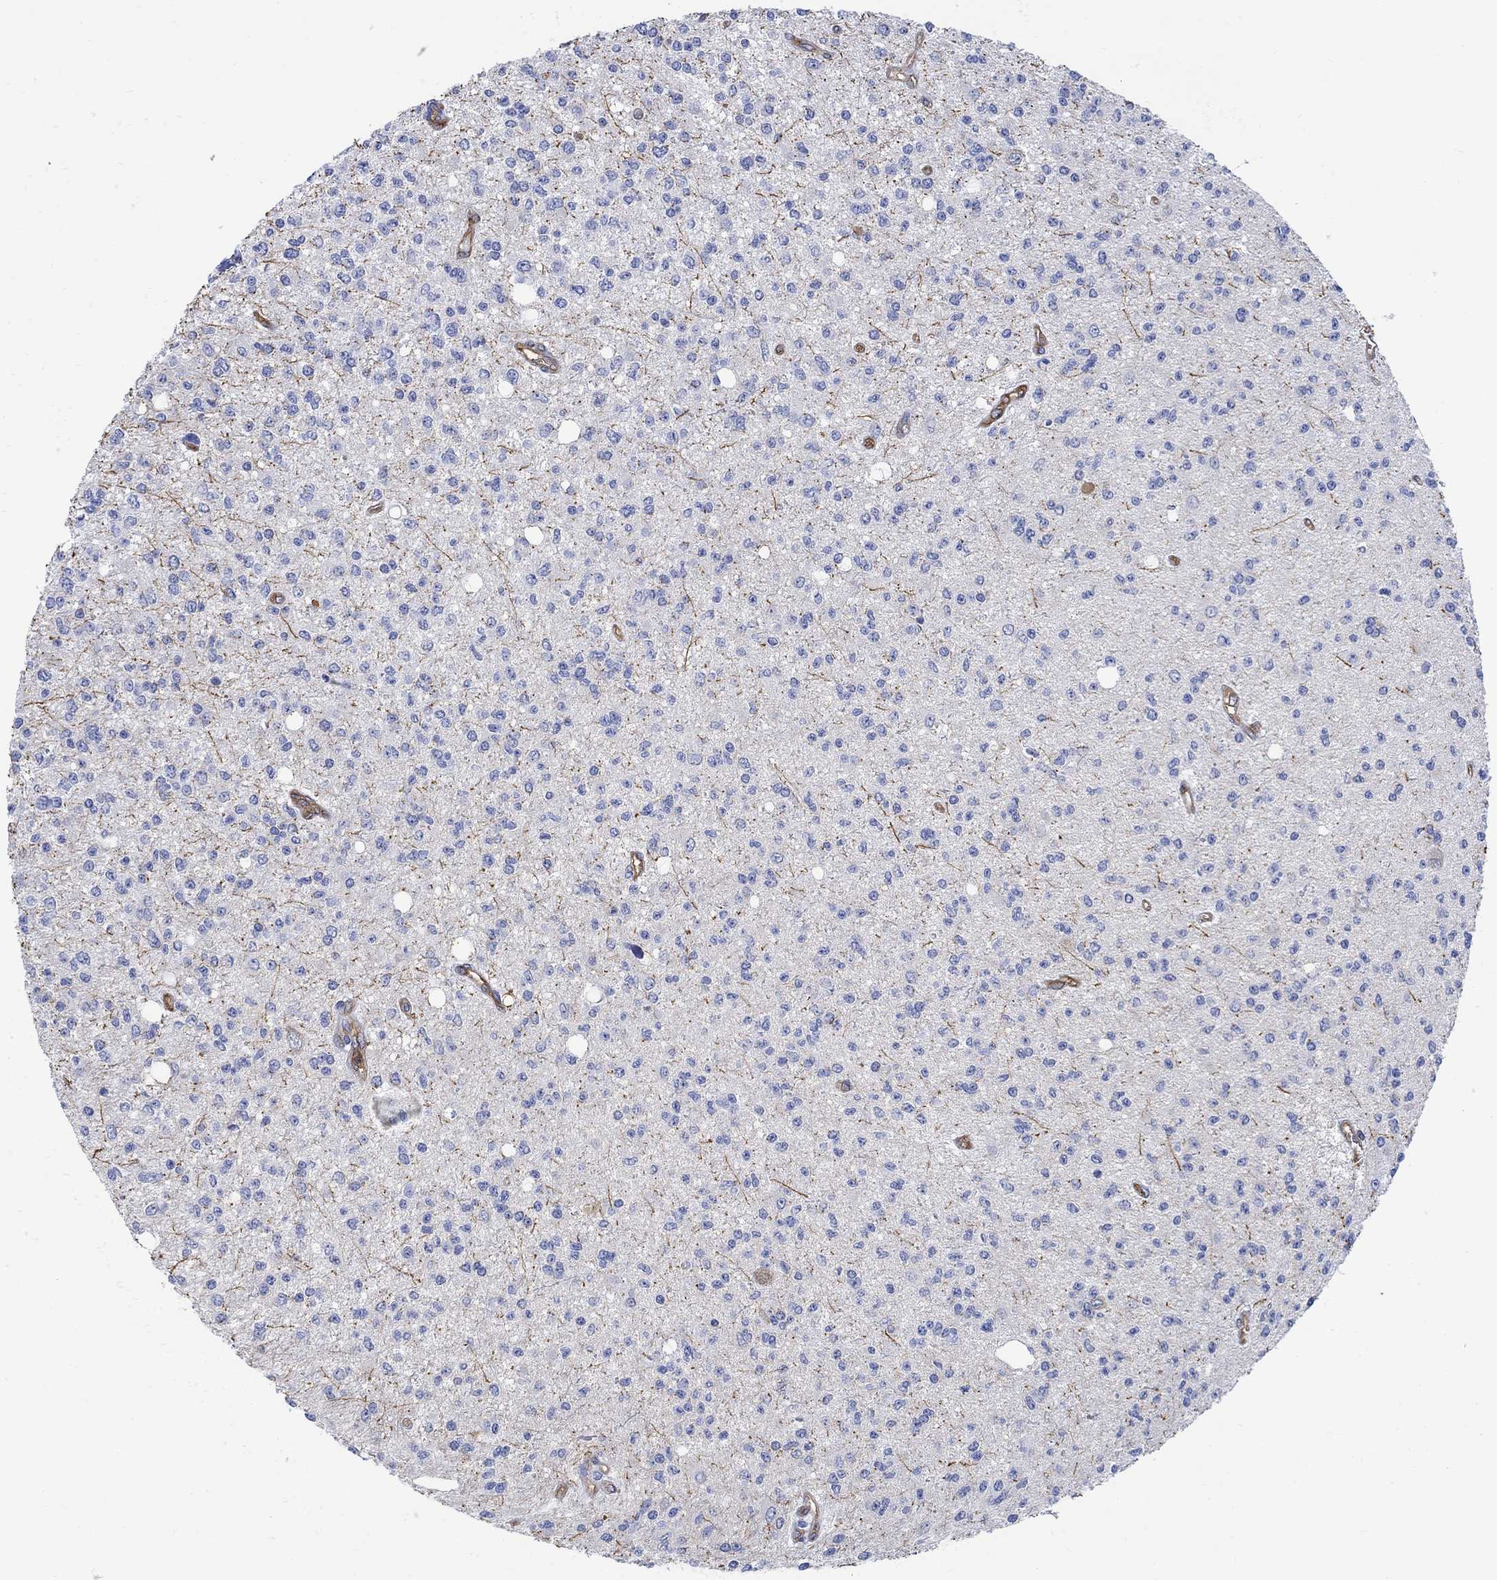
{"staining": {"intensity": "negative", "quantity": "none", "location": "none"}, "tissue": "glioma", "cell_type": "Tumor cells", "image_type": "cancer", "snomed": [{"axis": "morphology", "description": "Glioma, malignant, Low grade"}, {"axis": "topography", "description": "Brain"}], "caption": "Image shows no protein expression in tumor cells of glioma tissue.", "gene": "TGM2", "patient": {"sex": "male", "age": 67}}